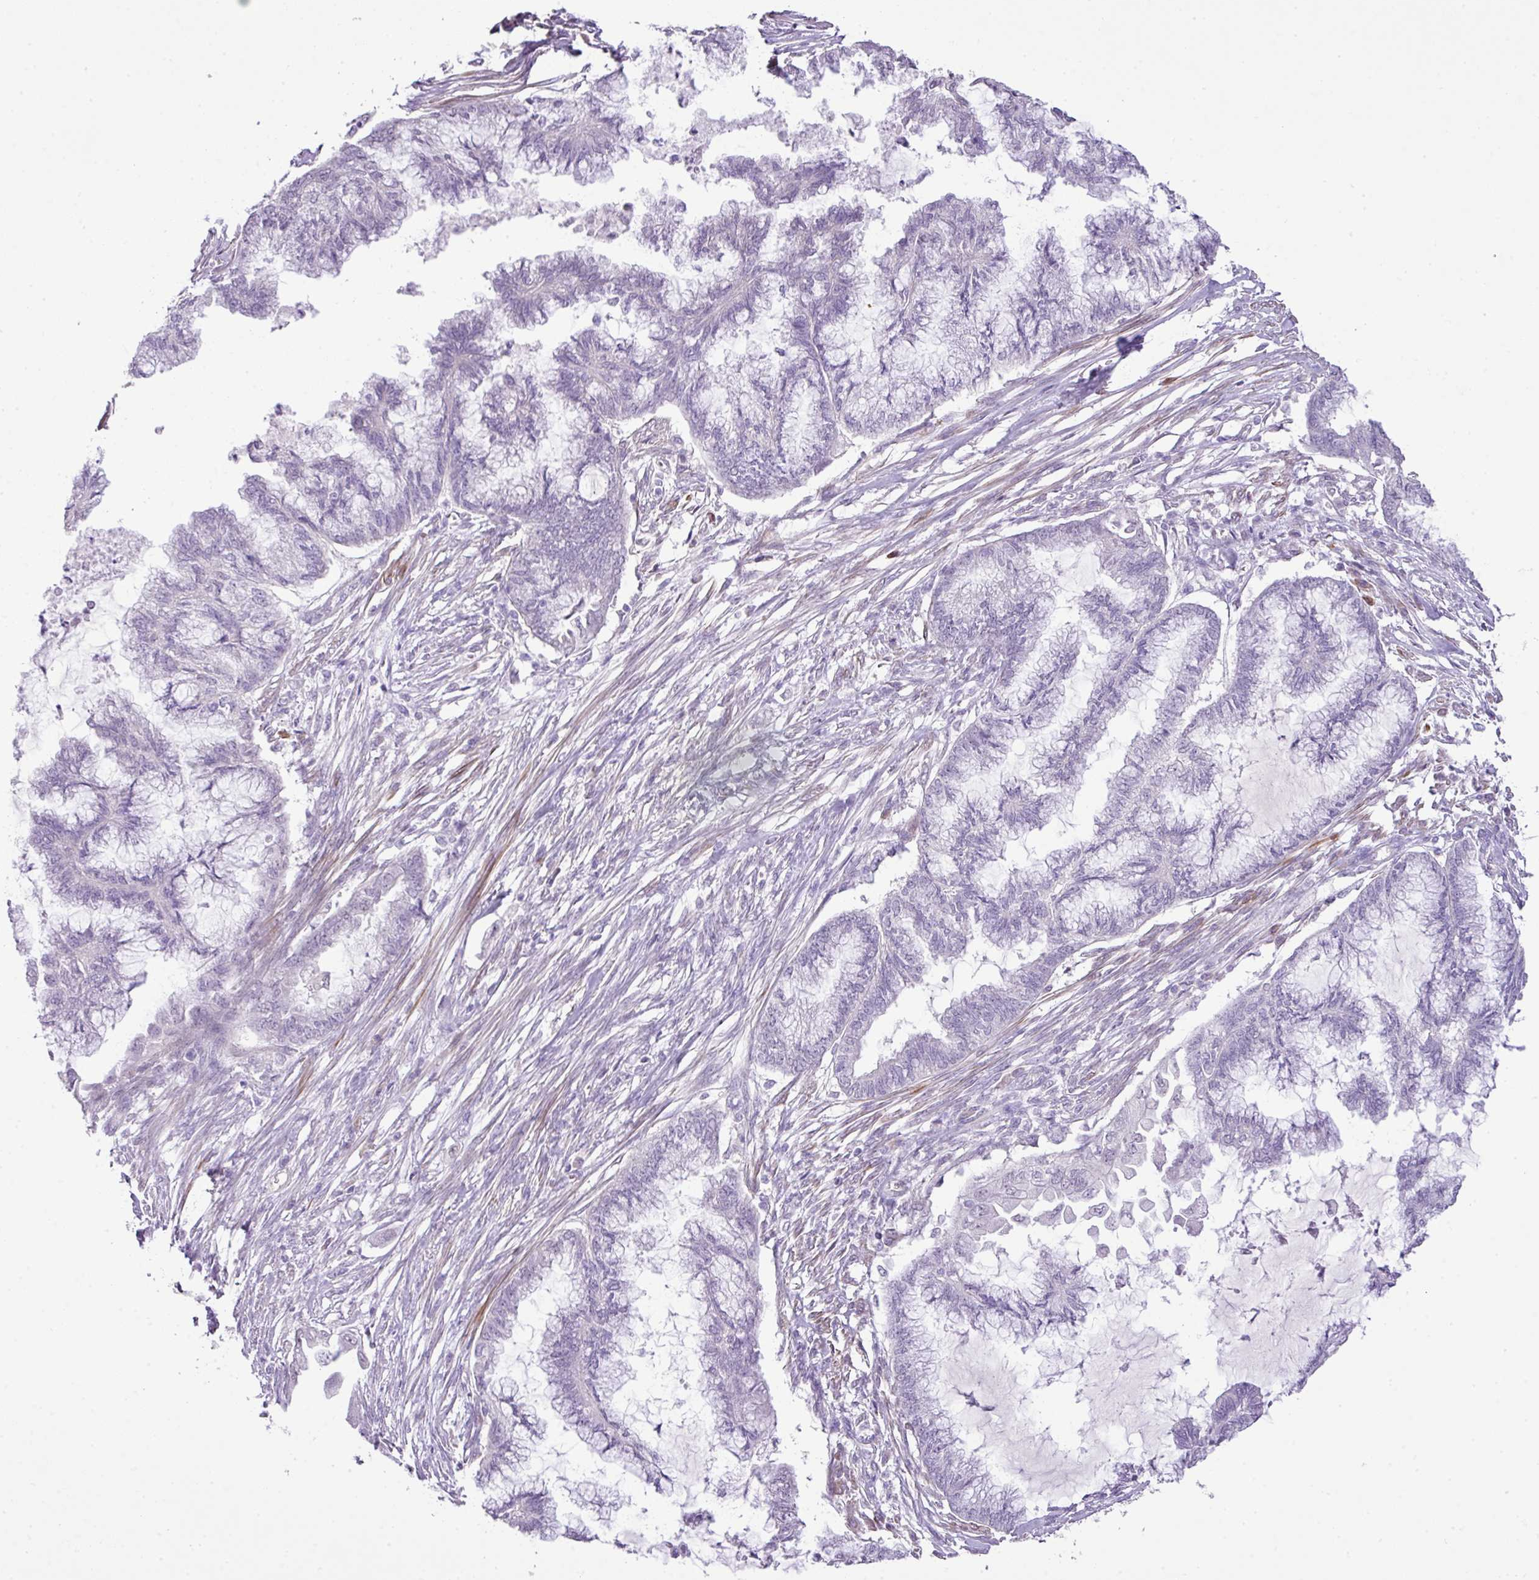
{"staining": {"intensity": "negative", "quantity": "none", "location": "none"}, "tissue": "endometrial cancer", "cell_type": "Tumor cells", "image_type": "cancer", "snomed": [{"axis": "morphology", "description": "Adenocarcinoma, NOS"}, {"axis": "topography", "description": "Endometrium"}], "caption": "The micrograph displays no staining of tumor cells in endometrial cancer.", "gene": "DIP2A", "patient": {"sex": "female", "age": 86}}